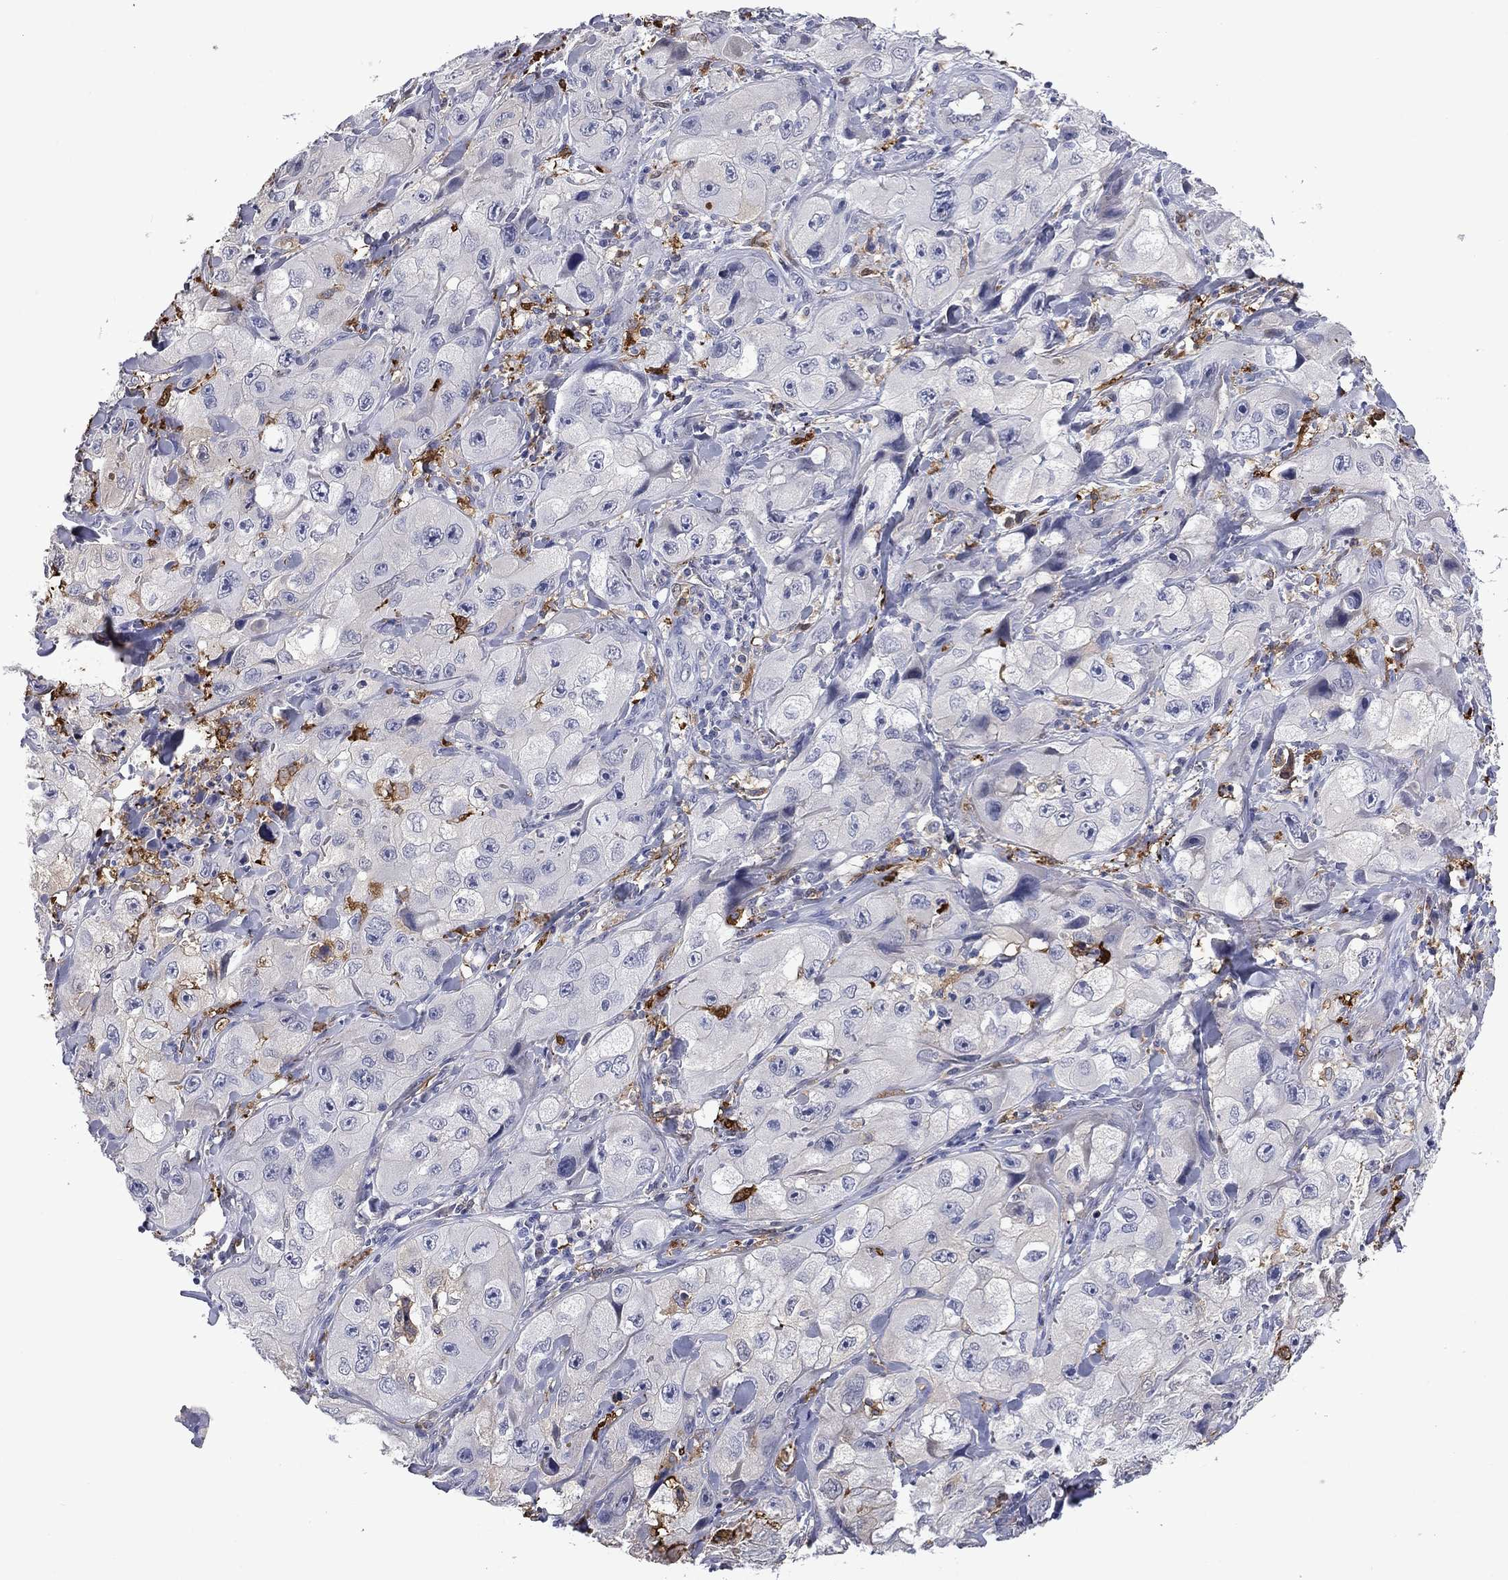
{"staining": {"intensity": "negative", "quantity": "none", "location": "none"}, "tissue": "skin cancer", "cell_type": "Tumor cells", "image_type": "cancer", "snomed": [{"axis": "morphology", "description": "Squamous cell carcinoma, NOS"}, {"axis": "topography", "description": "Skin"}, {"axis": "topography", "description": "Subcutis"}], "caption": "The image displays no significant staining in tumor cells of squamous cell carcinoma (skin).", "gene": "BCL2L14", "patient": {"sex": "male", "age": 73}}